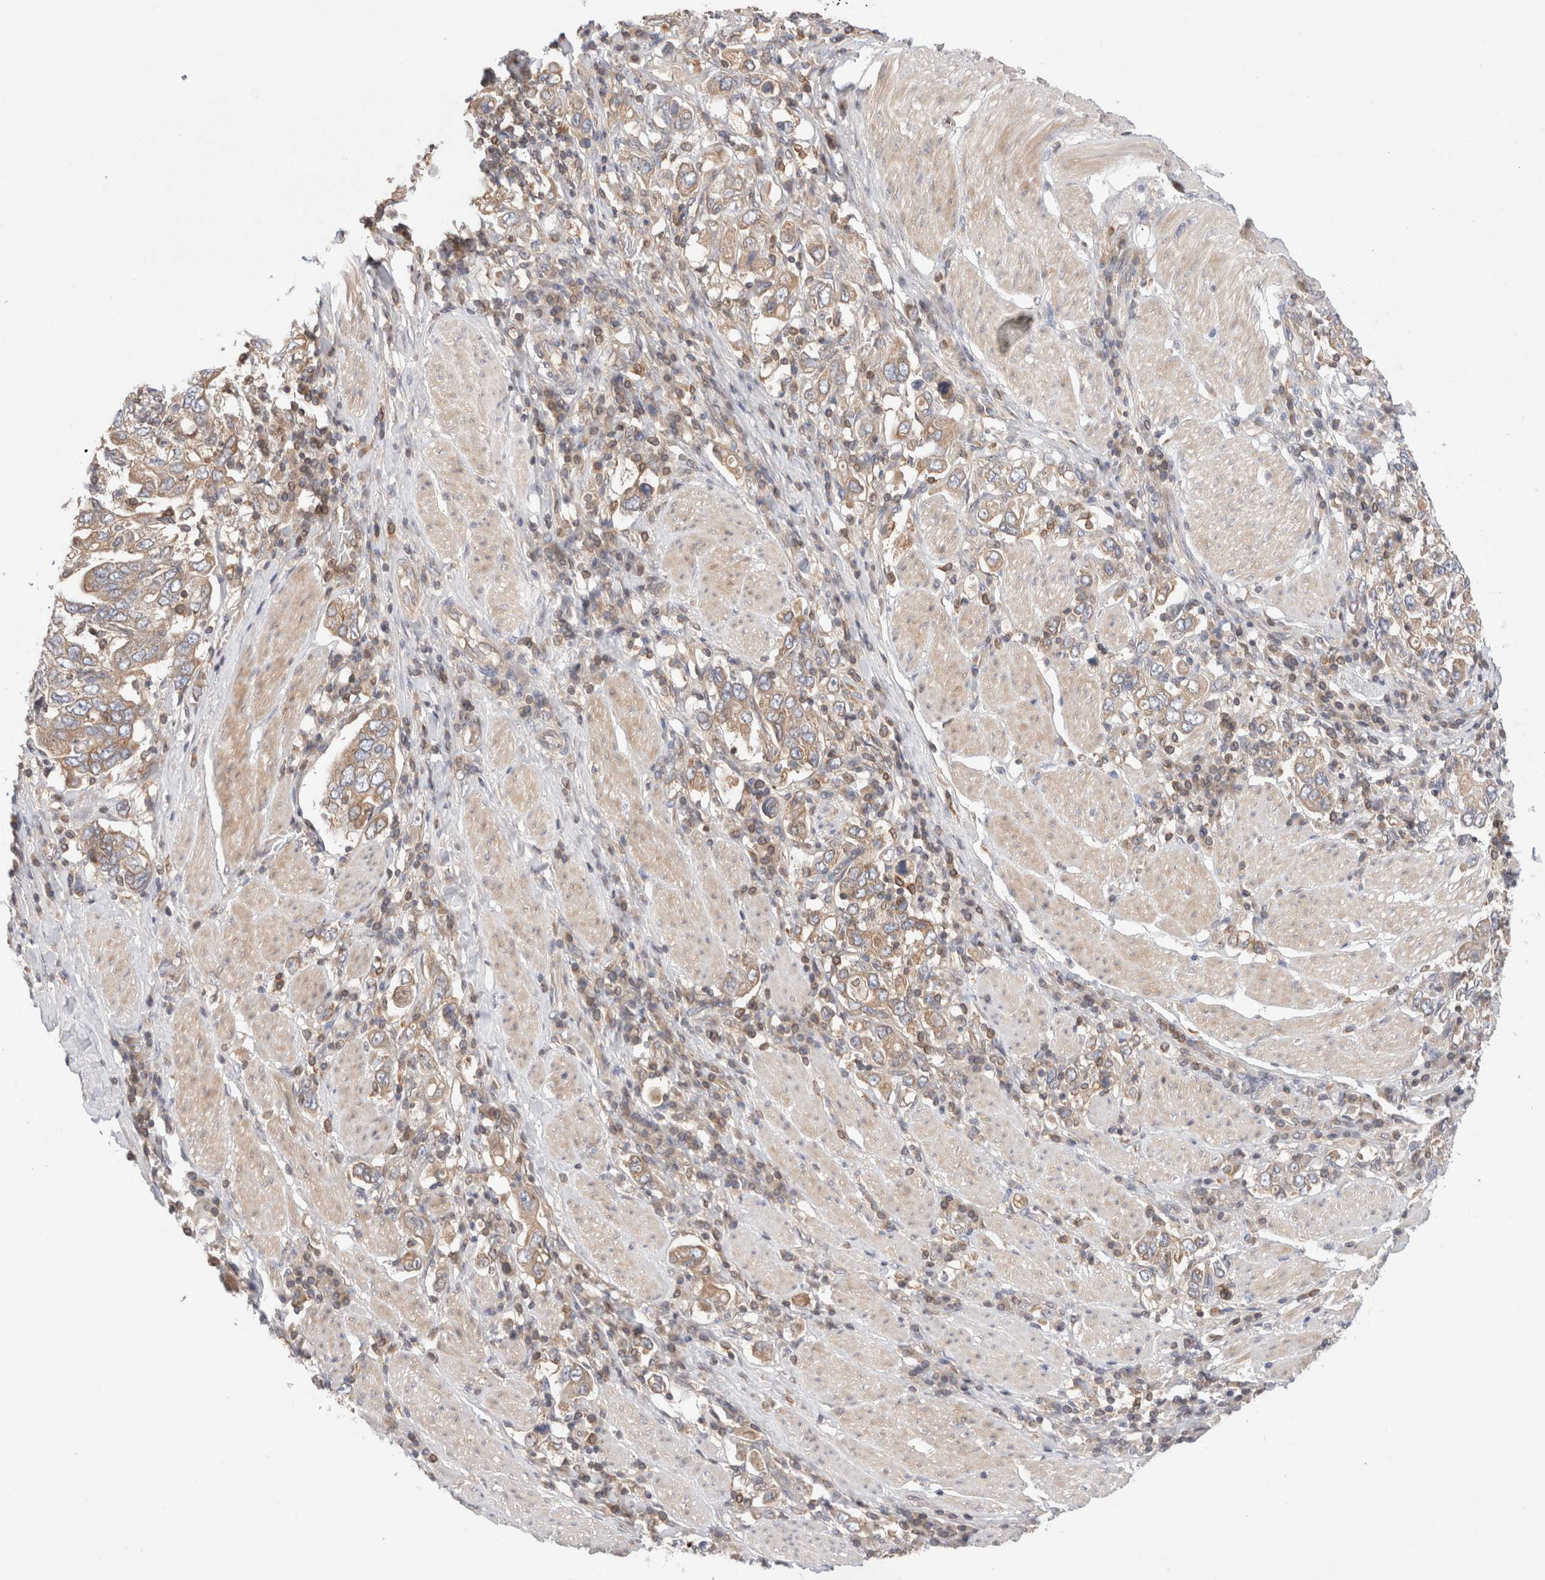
{"staining": {"intensity": "moderate", "quantity": ">75%", "location": "cytoplasmic/membranous"}, "tissue": "stomach cancer", "cell_type": "Tumor cells", "image_type": "cancer", "snomed": [{"axis": "morphology", "description": "Adenocarcinoma, NOS"}, {"axis": "topography", "description": "Stomach, upper"}], "caption": "Stomach adenocarcinoma stained for a protein exhibits moderate cytoplasmic/membranous positivity in tumor cells.", "gene": "SIKE1", "patient": {"sex": "male", "age": 62}}